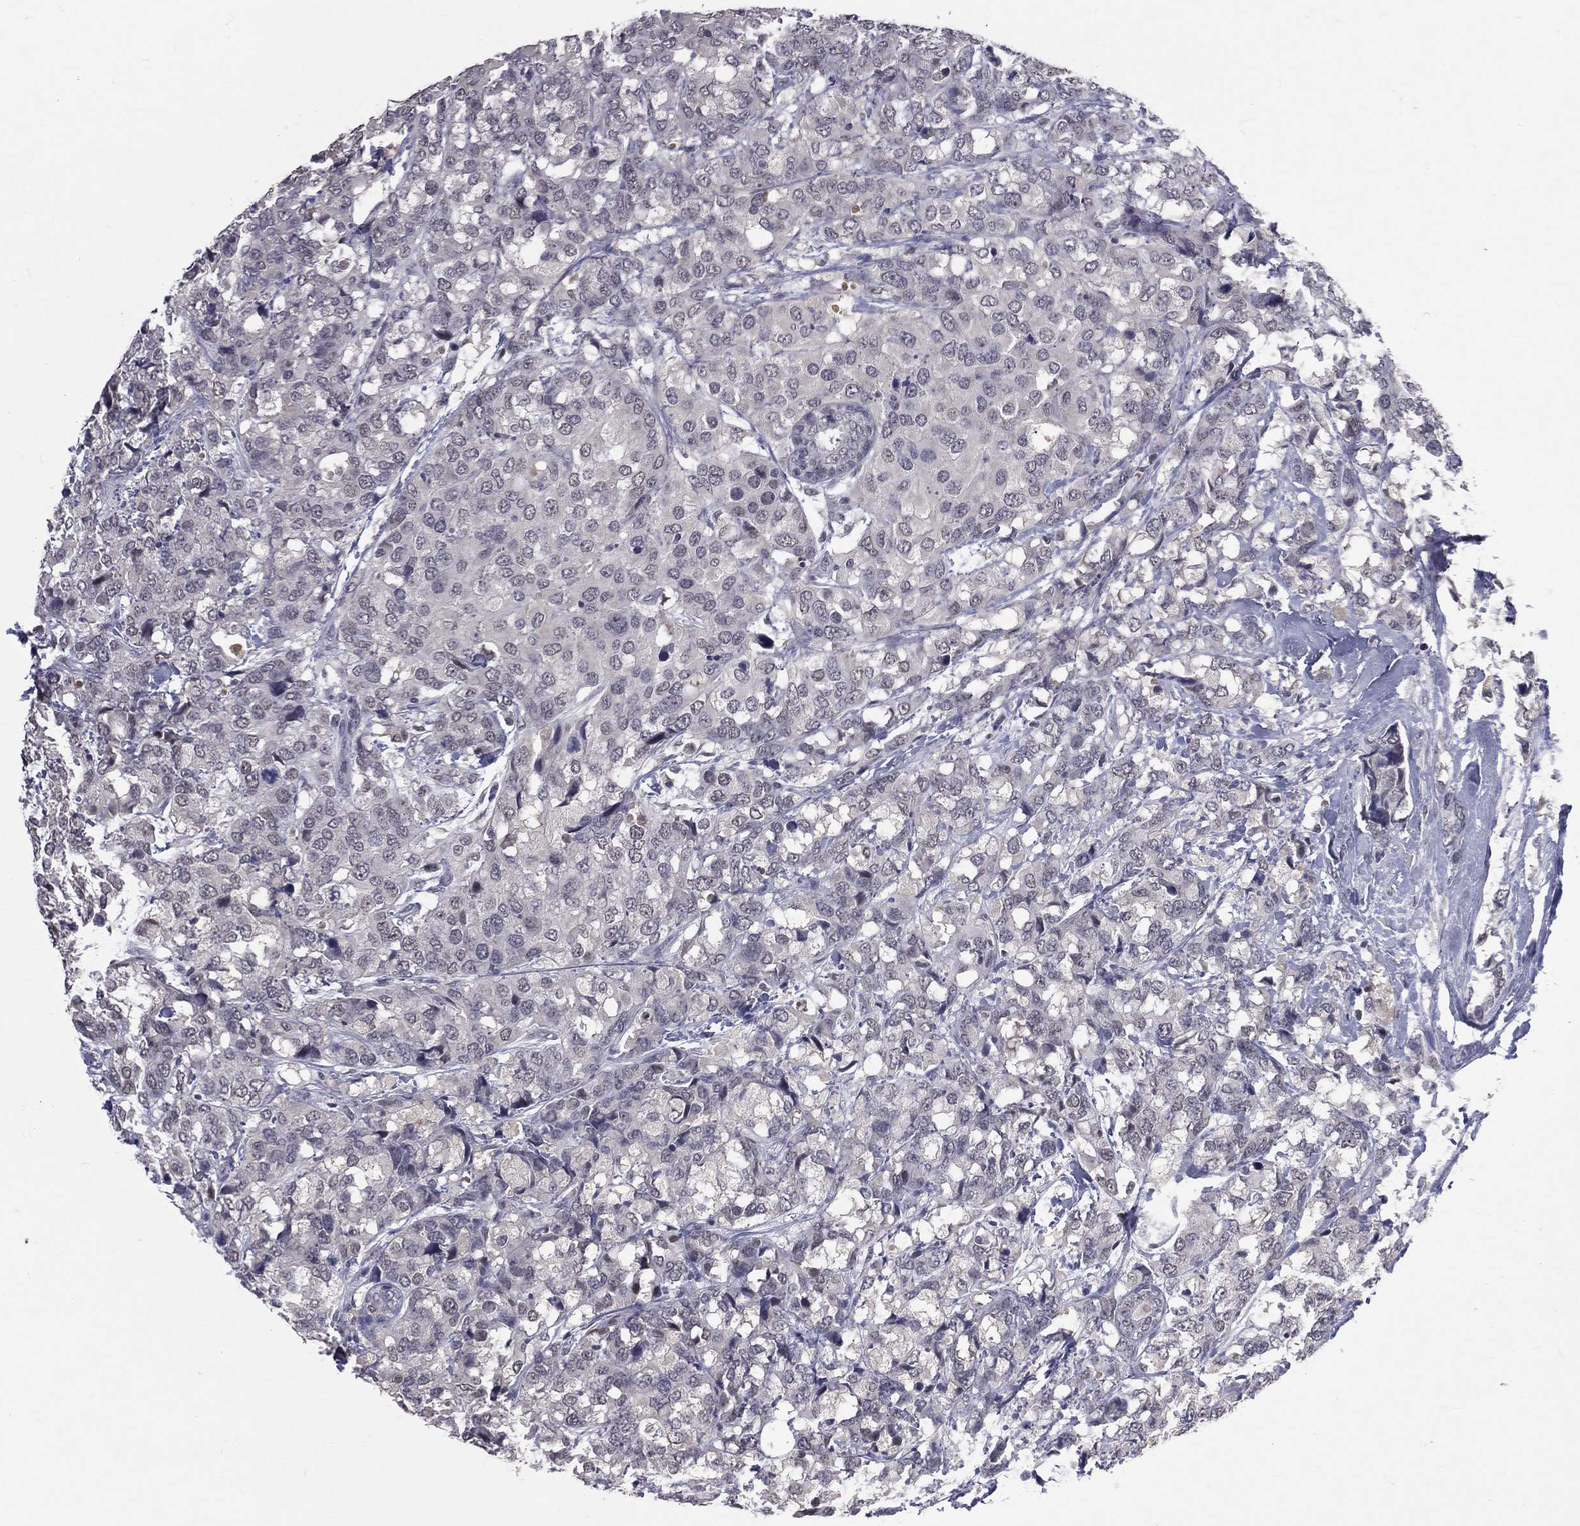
{"staining": {"intensity": "negative", "quantity": "none", "location": "none"}, "tissue": "breast cancer", "cell_type": "Tumor cells", "image_type": "cancer", "snomed": [{"axis": "morphology", "description": "Lobular carcinoma"}, {"axis": "topography", "description": "Breast"}], "caption": "Immunohistochemistry histopathology image of neoplastic tissue: human breast cancer stained with DAB exhibits no significant protein positivity in tumor cells. (Brightfield microscopy of DAB (3,3'-diaminobenzidine) immunohistochemistry (IHC) at high magnification).", "gene": "DSG4", "patient": {"sex": "female", "age": 59}}